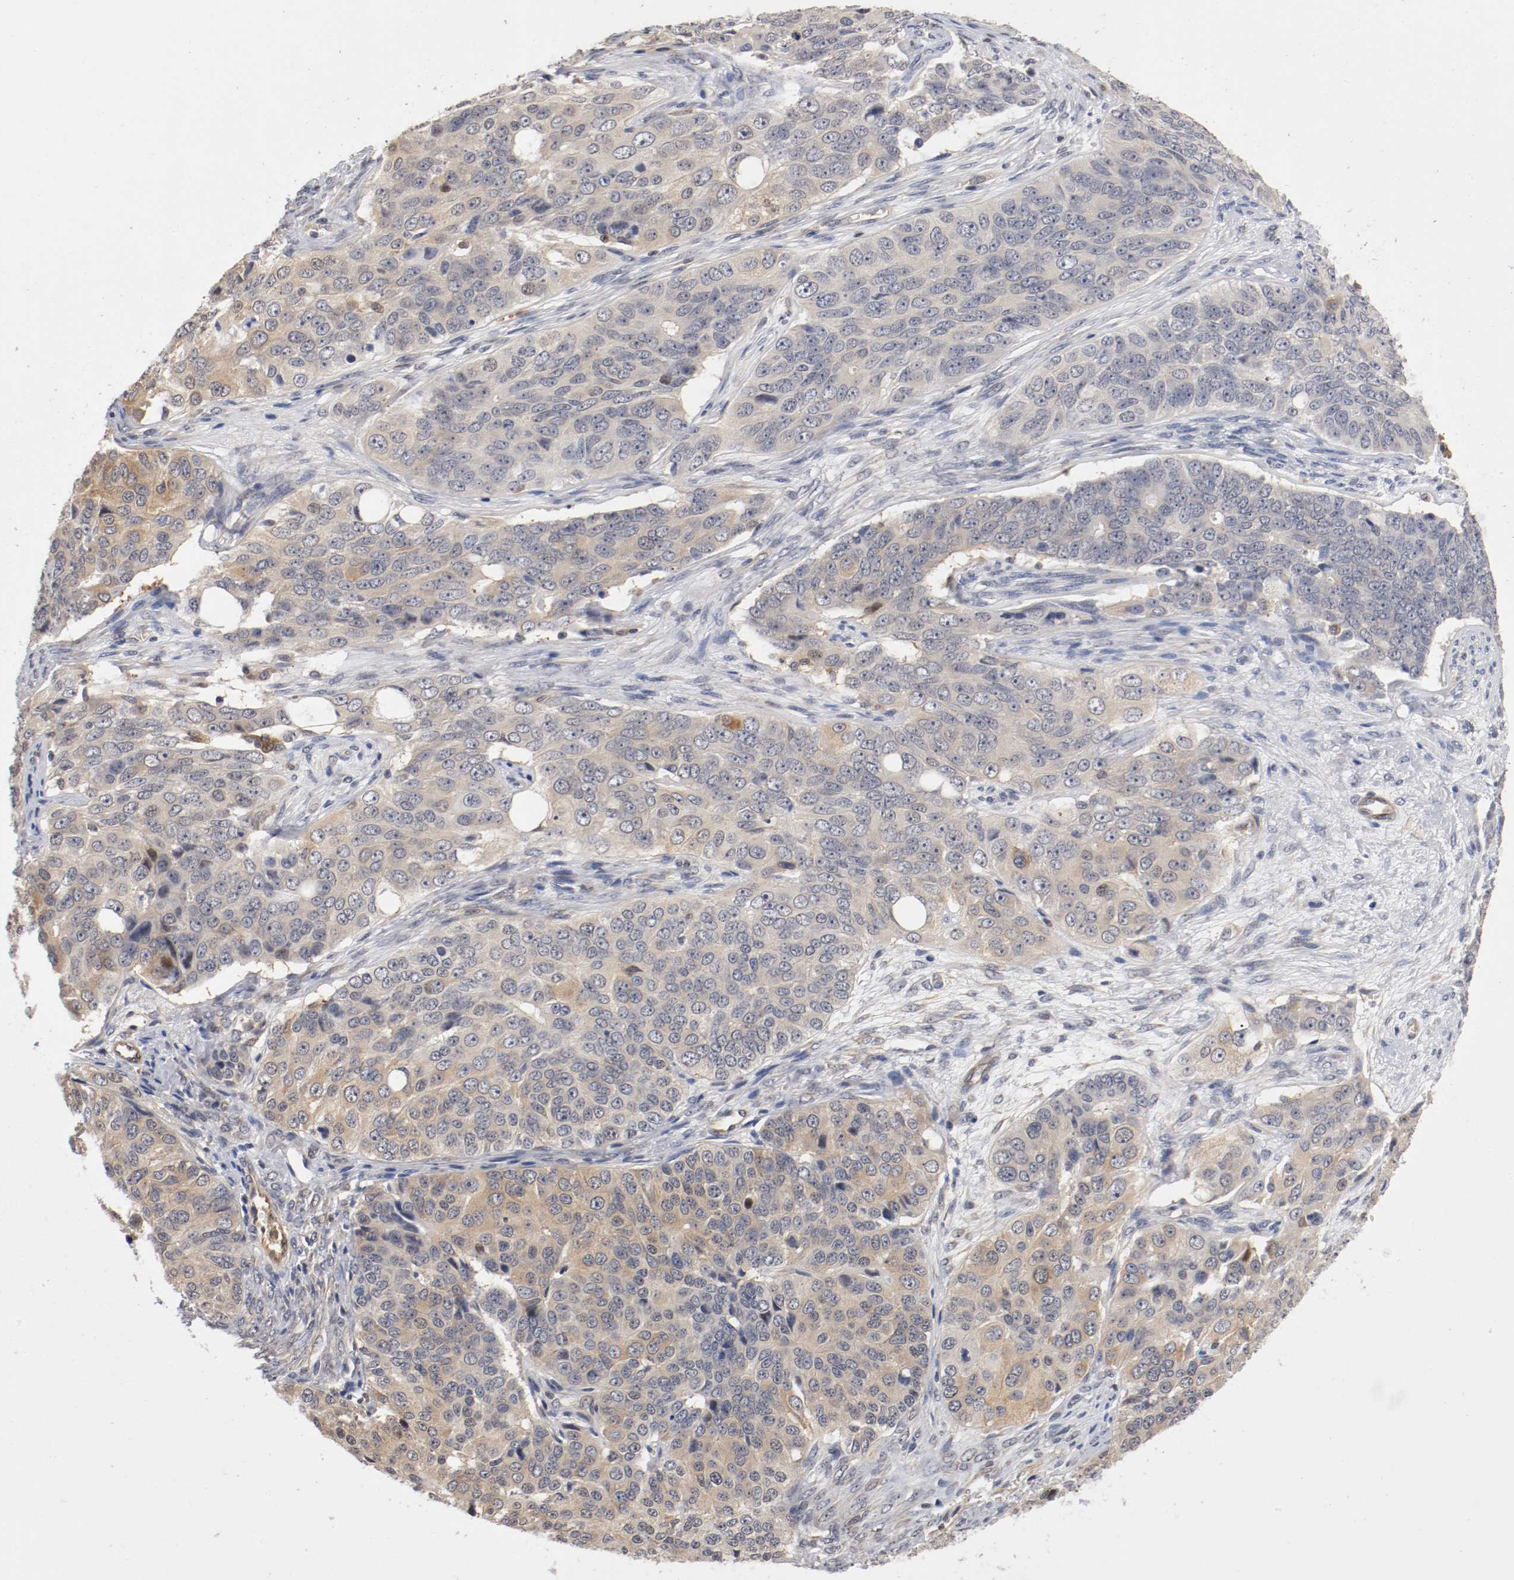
{"staining": {"intensity": "weak", "quantity": "25%-75%", "location": "cytoplasmic/membranous"}, "tissue": "ovarian cancer", "cell_type": "Tumor cells", "image_type": "cancer", "snomed": [{"axis": "morphology", "description": "Carcinoma, endometroid"}, {"axis": "topography", "description": "Ovary"}], "caption": "Human ovarian endometroid carcinoma stained with a brown dye demonstrates weak cytoplasmic/membranous positive positivity in approximately 25%-75% of tumor cells.", "gene": "RBM23", "patient": {"sex": "female", "age": 51}}